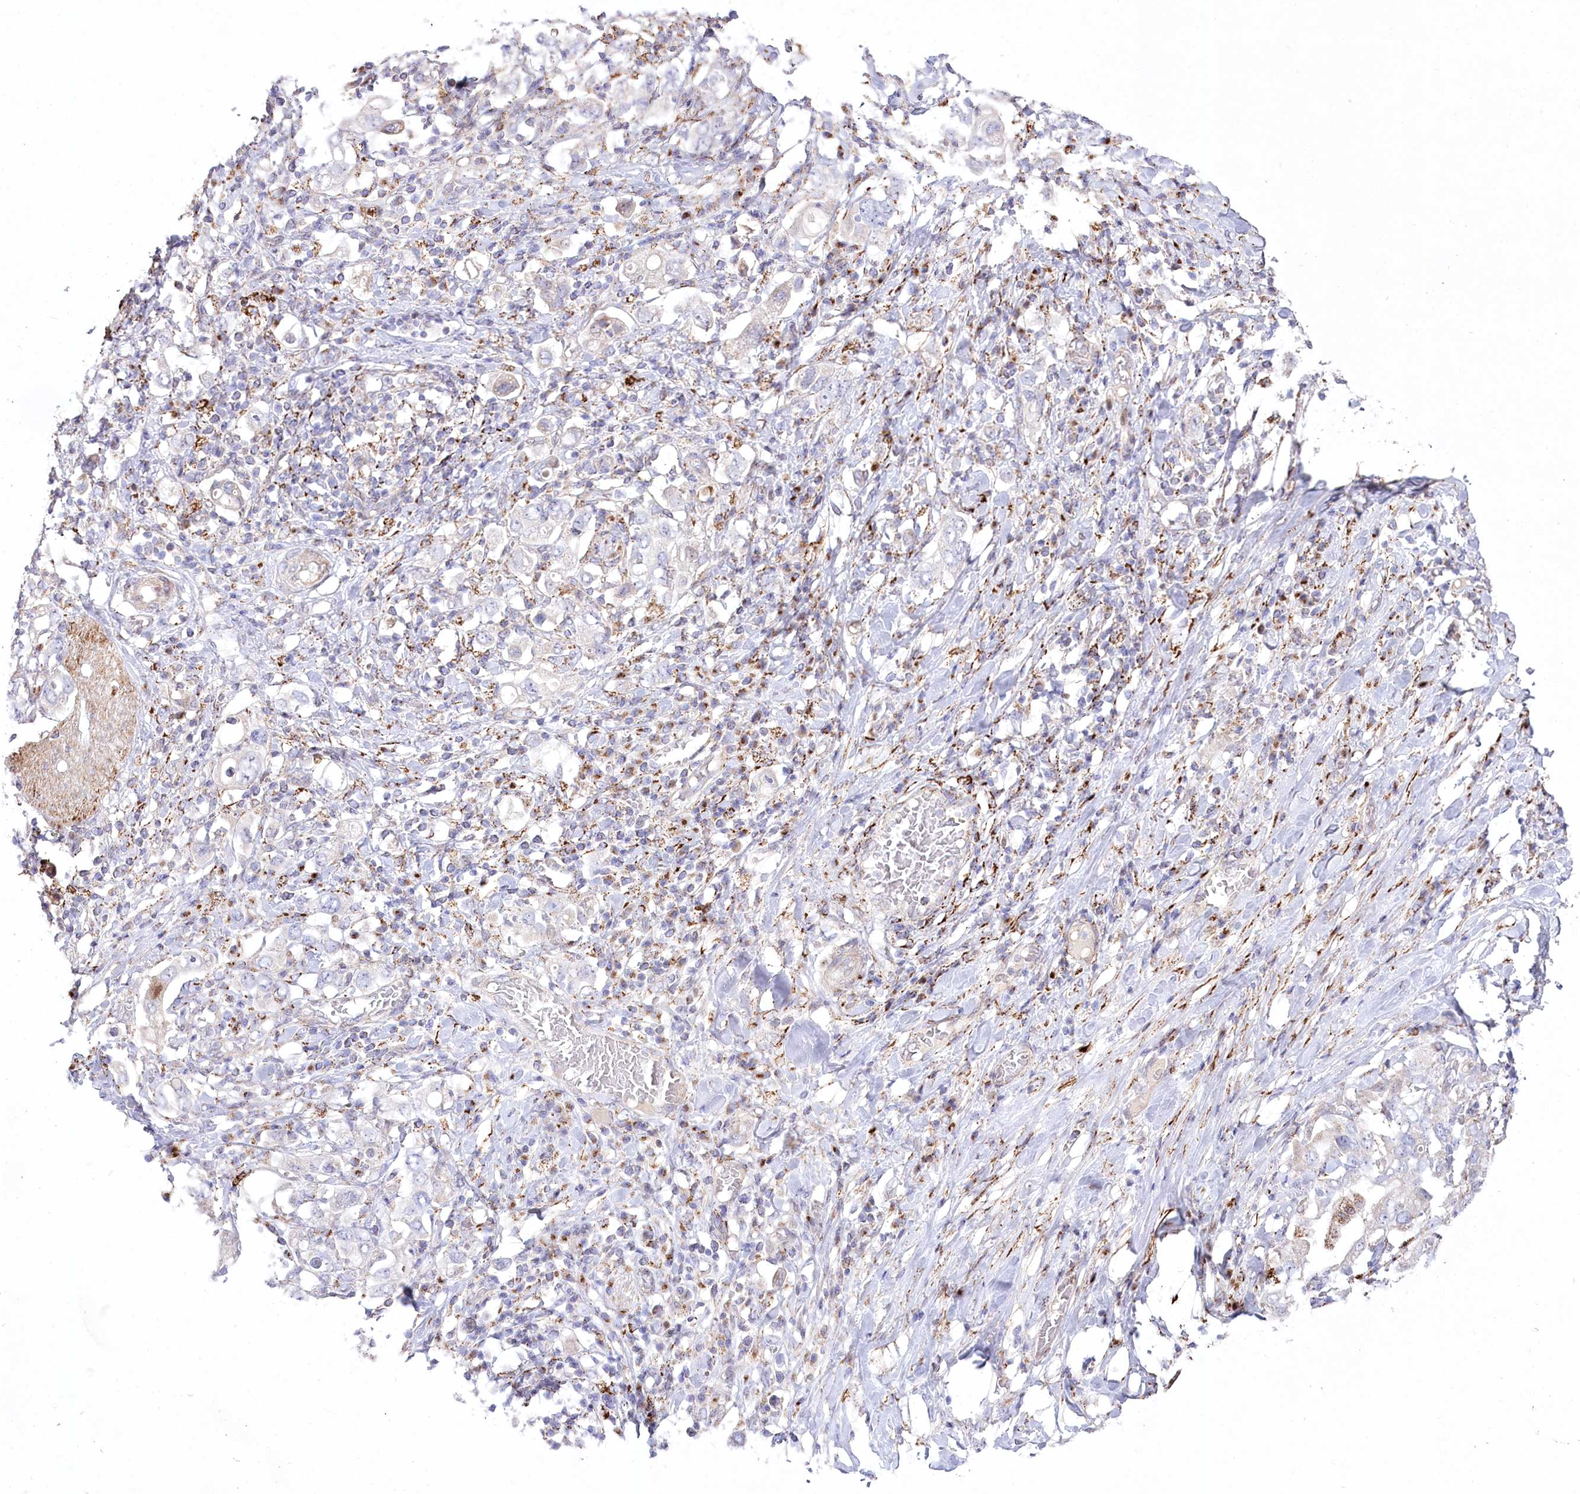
{"staining": {"intensity": "negative", "quantity": "none", "location": "none"}, "tissue": "stomach cancer", "cell_type": "Tumor cells", "image_type": "cancer", "snomed": [{"axis": "morphology", "description": "Adenocarcinoma, NOS"}, {"axis": "topography", "description": "Stomach, upper"}], "caption": "Immunohistochemical staining of human stomach adenocarcinoma exhibits no significant expression in tumor cells.", "gene": "CEP164", "patient": {"sex": "male", "age": 62}}